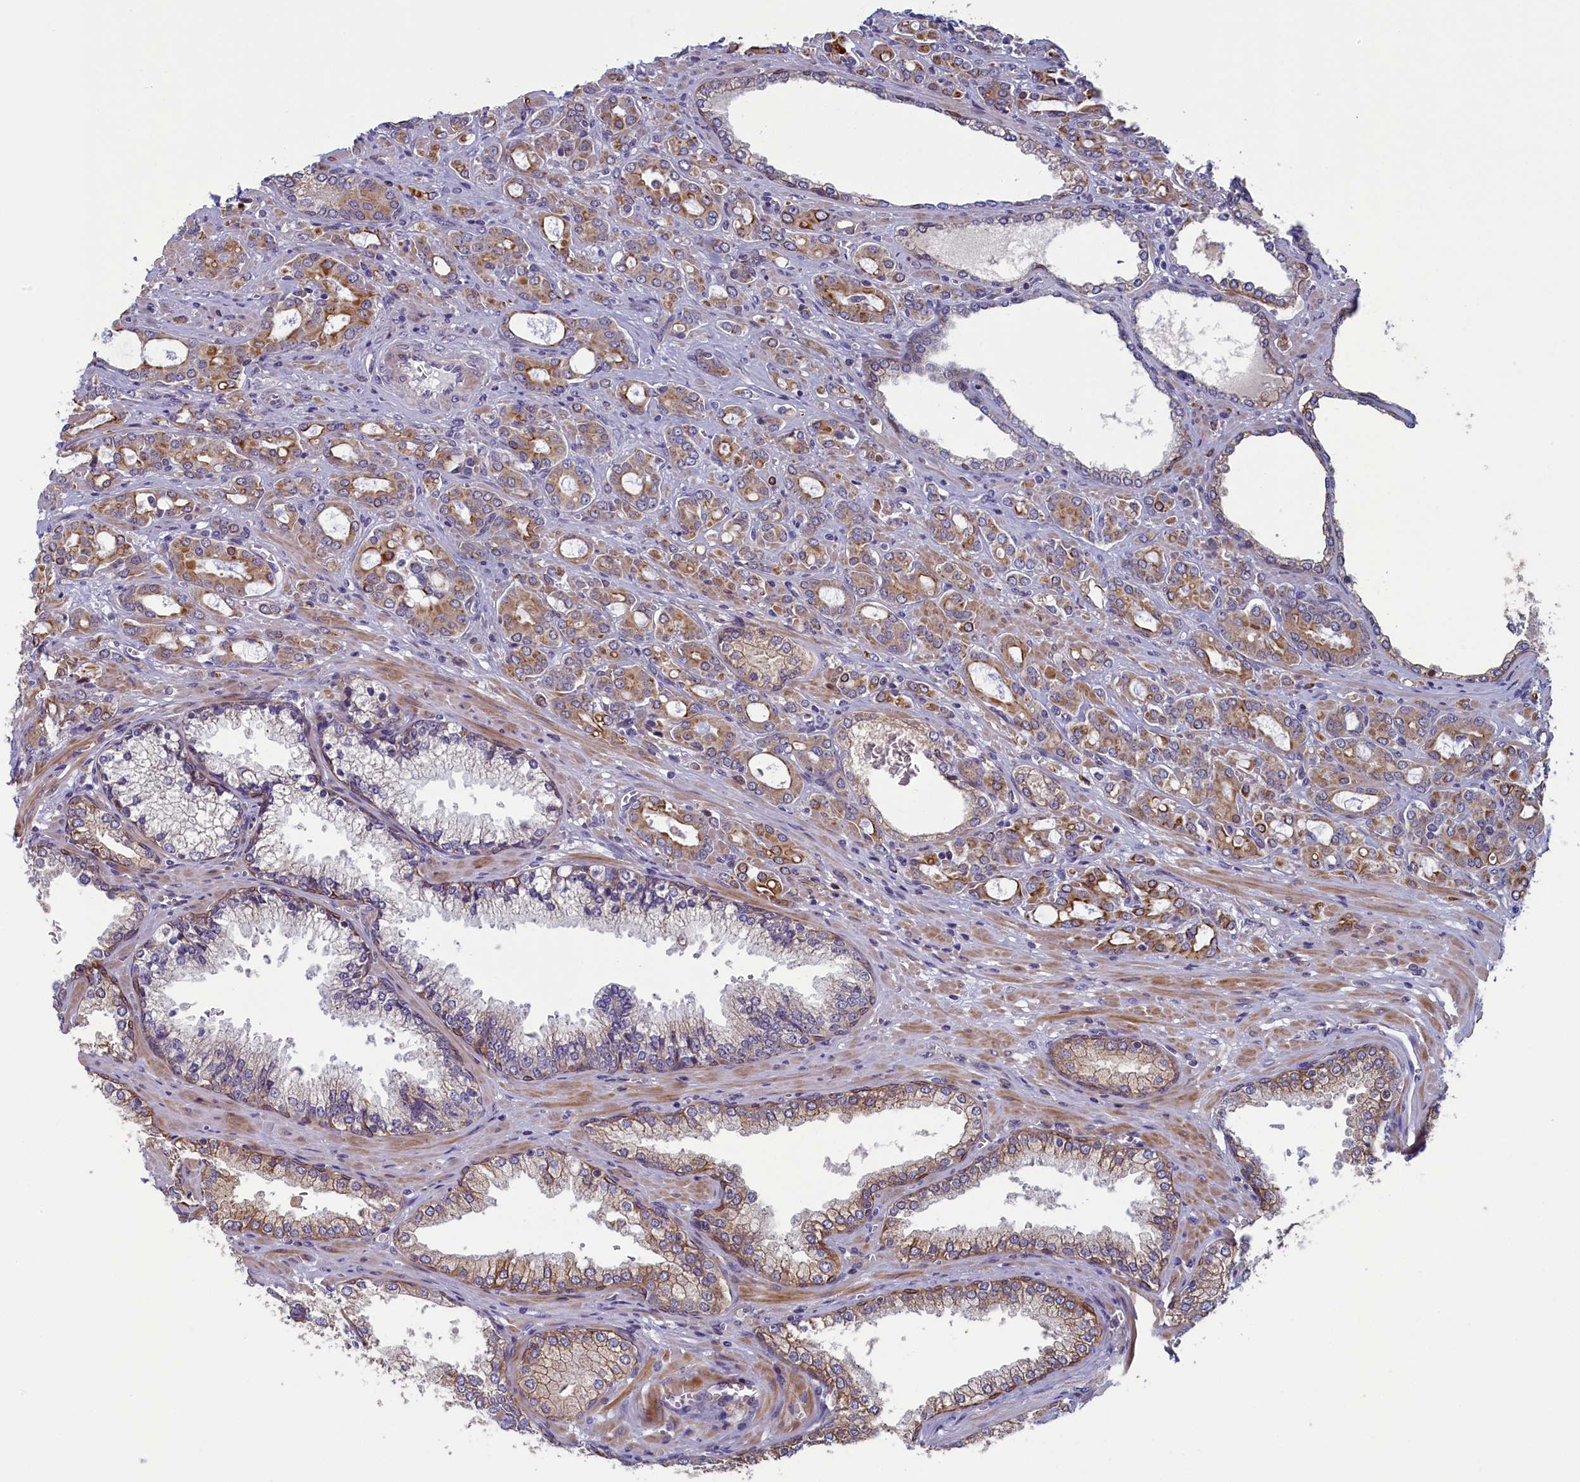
{"staining": {"intensity": "moderate", "quantity": ">75%", "location": "cytoplasmic/membranous"}, "tissue": "prostate cancer", "cell_type": "Tumor cells", "image_type": "cancer", "snomed": [{"axis": "morphology", "description": "Adenocarcinoma, High grade"}, {"axis": "topography", "description": "Prostate"}], "caption": "The photomicrograph demonstrates a brown stain indicating the presence of a protein in the cytoplasmic/membranous of tumor cells in high-grade adenocarcinoma (prostate).", "gene": "ANKRD39", "patient": {"sex": "male", "age": 72}}